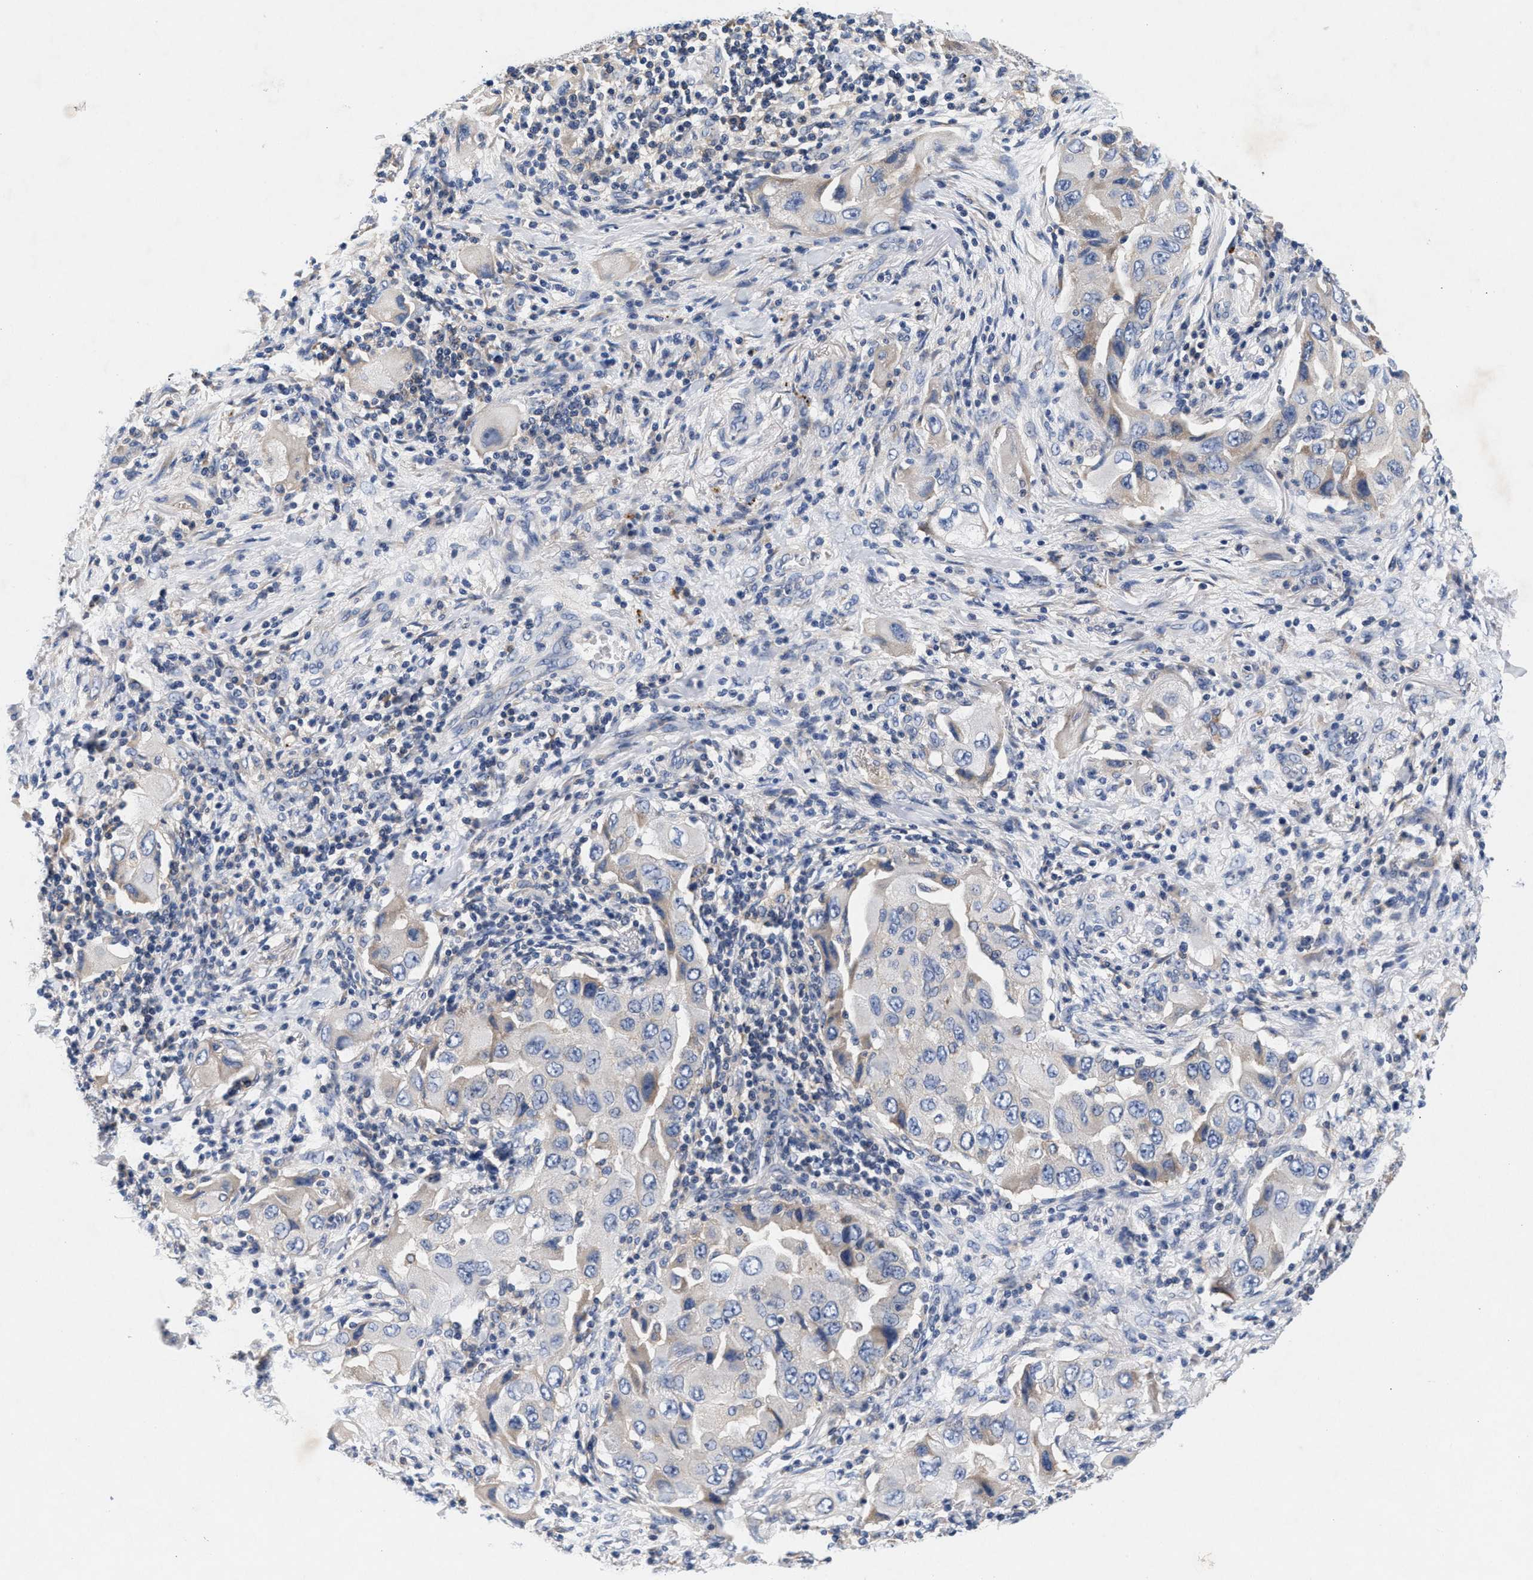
{"staining": {"intensity": "weak", "quantity": "<25%", "location": "cytoplasmic/membranous"}, "tissue": "lung cancer", "cell_type": "Tumor cells", "image_type": "cancer", "snomed": [{"axis": "morphology", "description": "Adenocarcinoma, NOS"}, {"axis": "topography", "description": "Lung"}], "caption": "Tumor cells are negative for protein expression in human adenocarcinoma (lung).", "gene": "GNAI3", "patient": {"sex": "female", "age": 65}}